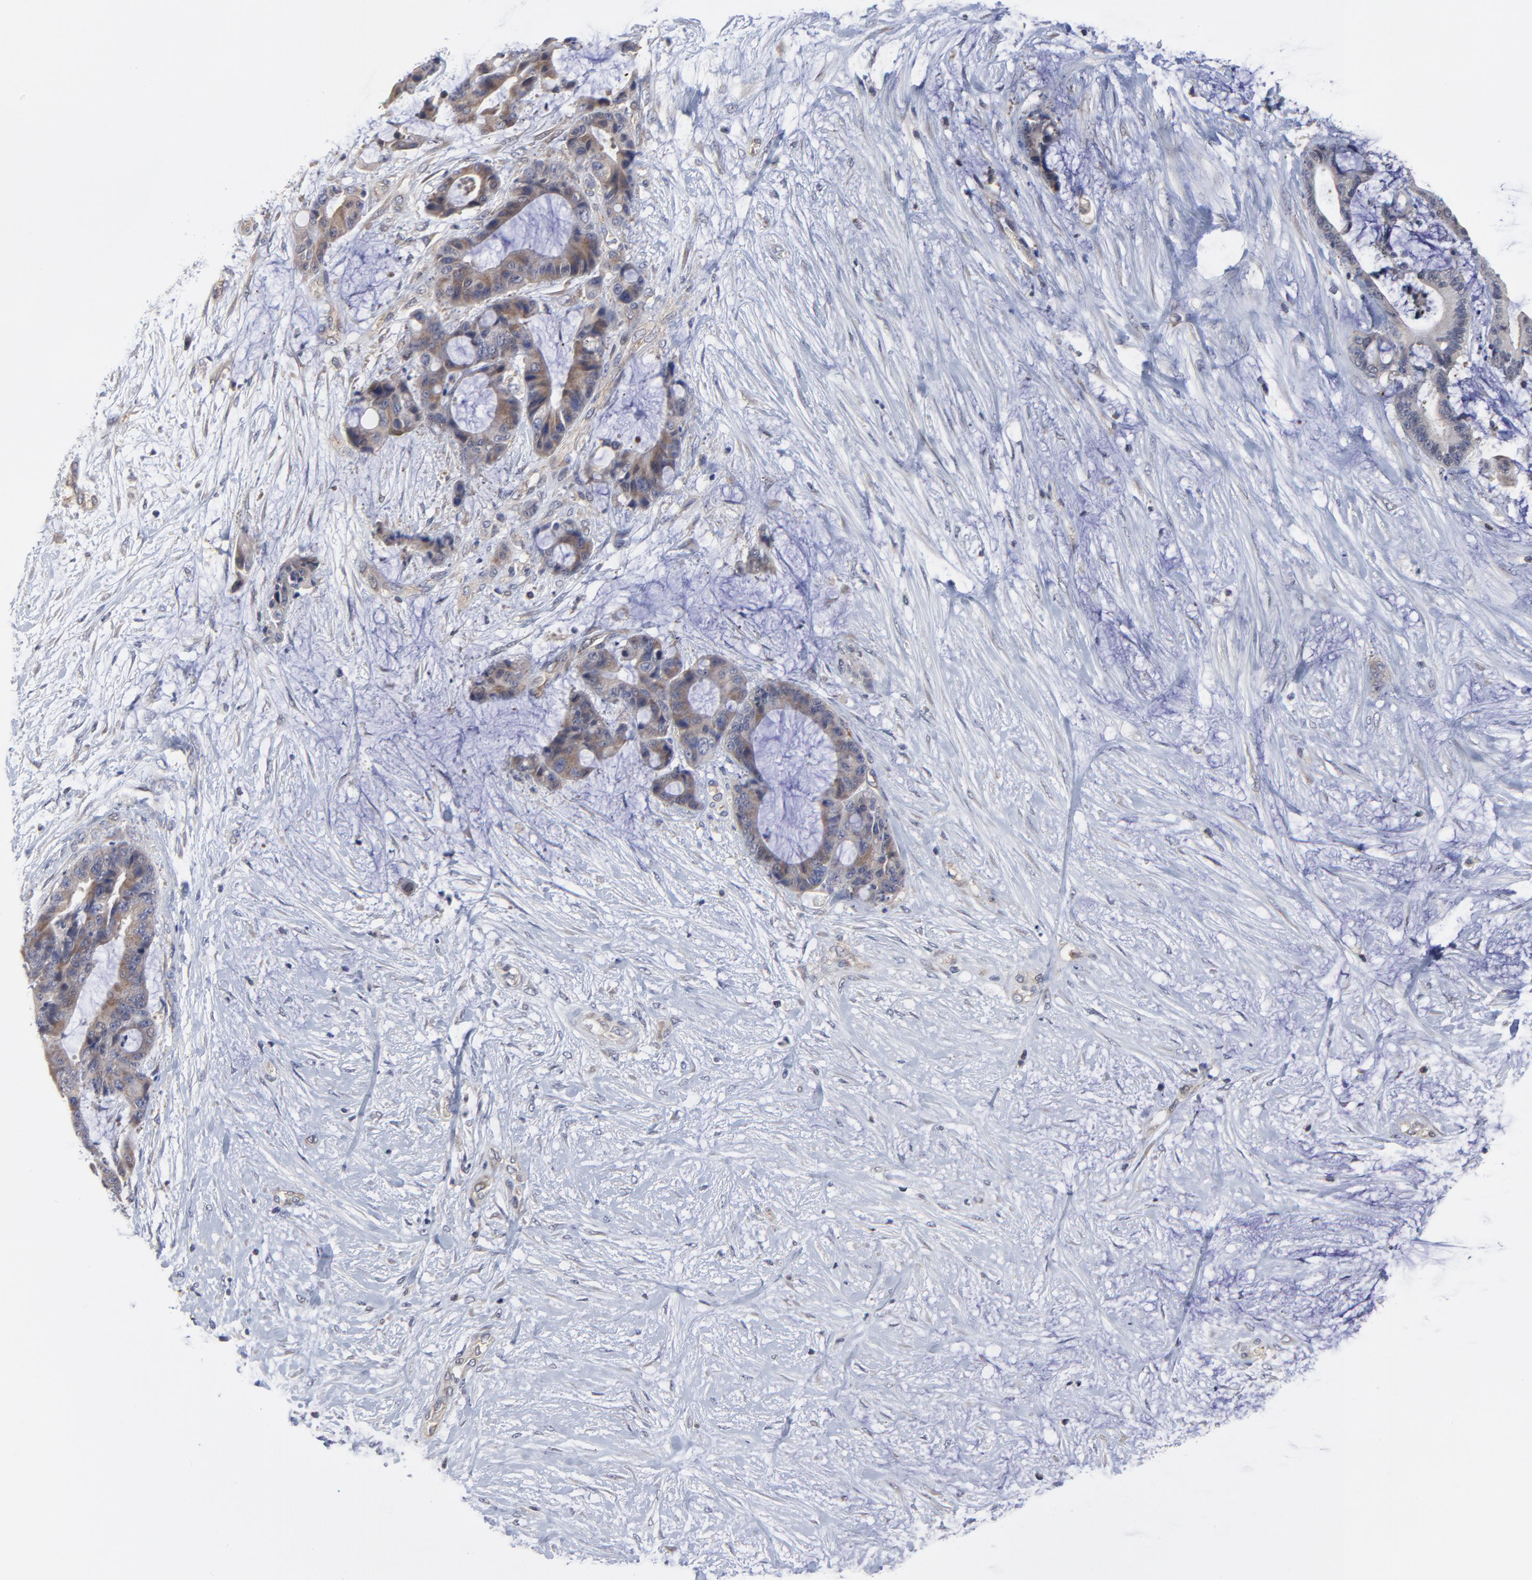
{"staining": {"intensity": "moderate", "quantity": ">75%", "location": "cytoplasmic/membranous"}, "tissue": "liver cancer", "cell_type": "Tumor cells", "image_type": "cancer", "snomed": [{"axis": "morphology", "description": "Cholangiocarcinoma"}, {"axis": "topography", "description": "Liver"}], "caption": "A brown stain shows moderate cytoplasmic/membranous expression of a protein in cholangiocarcinoma (liver) tumor cells.", "gene": "ZNF157", "patient": {"sex": "female", "age": 73}}